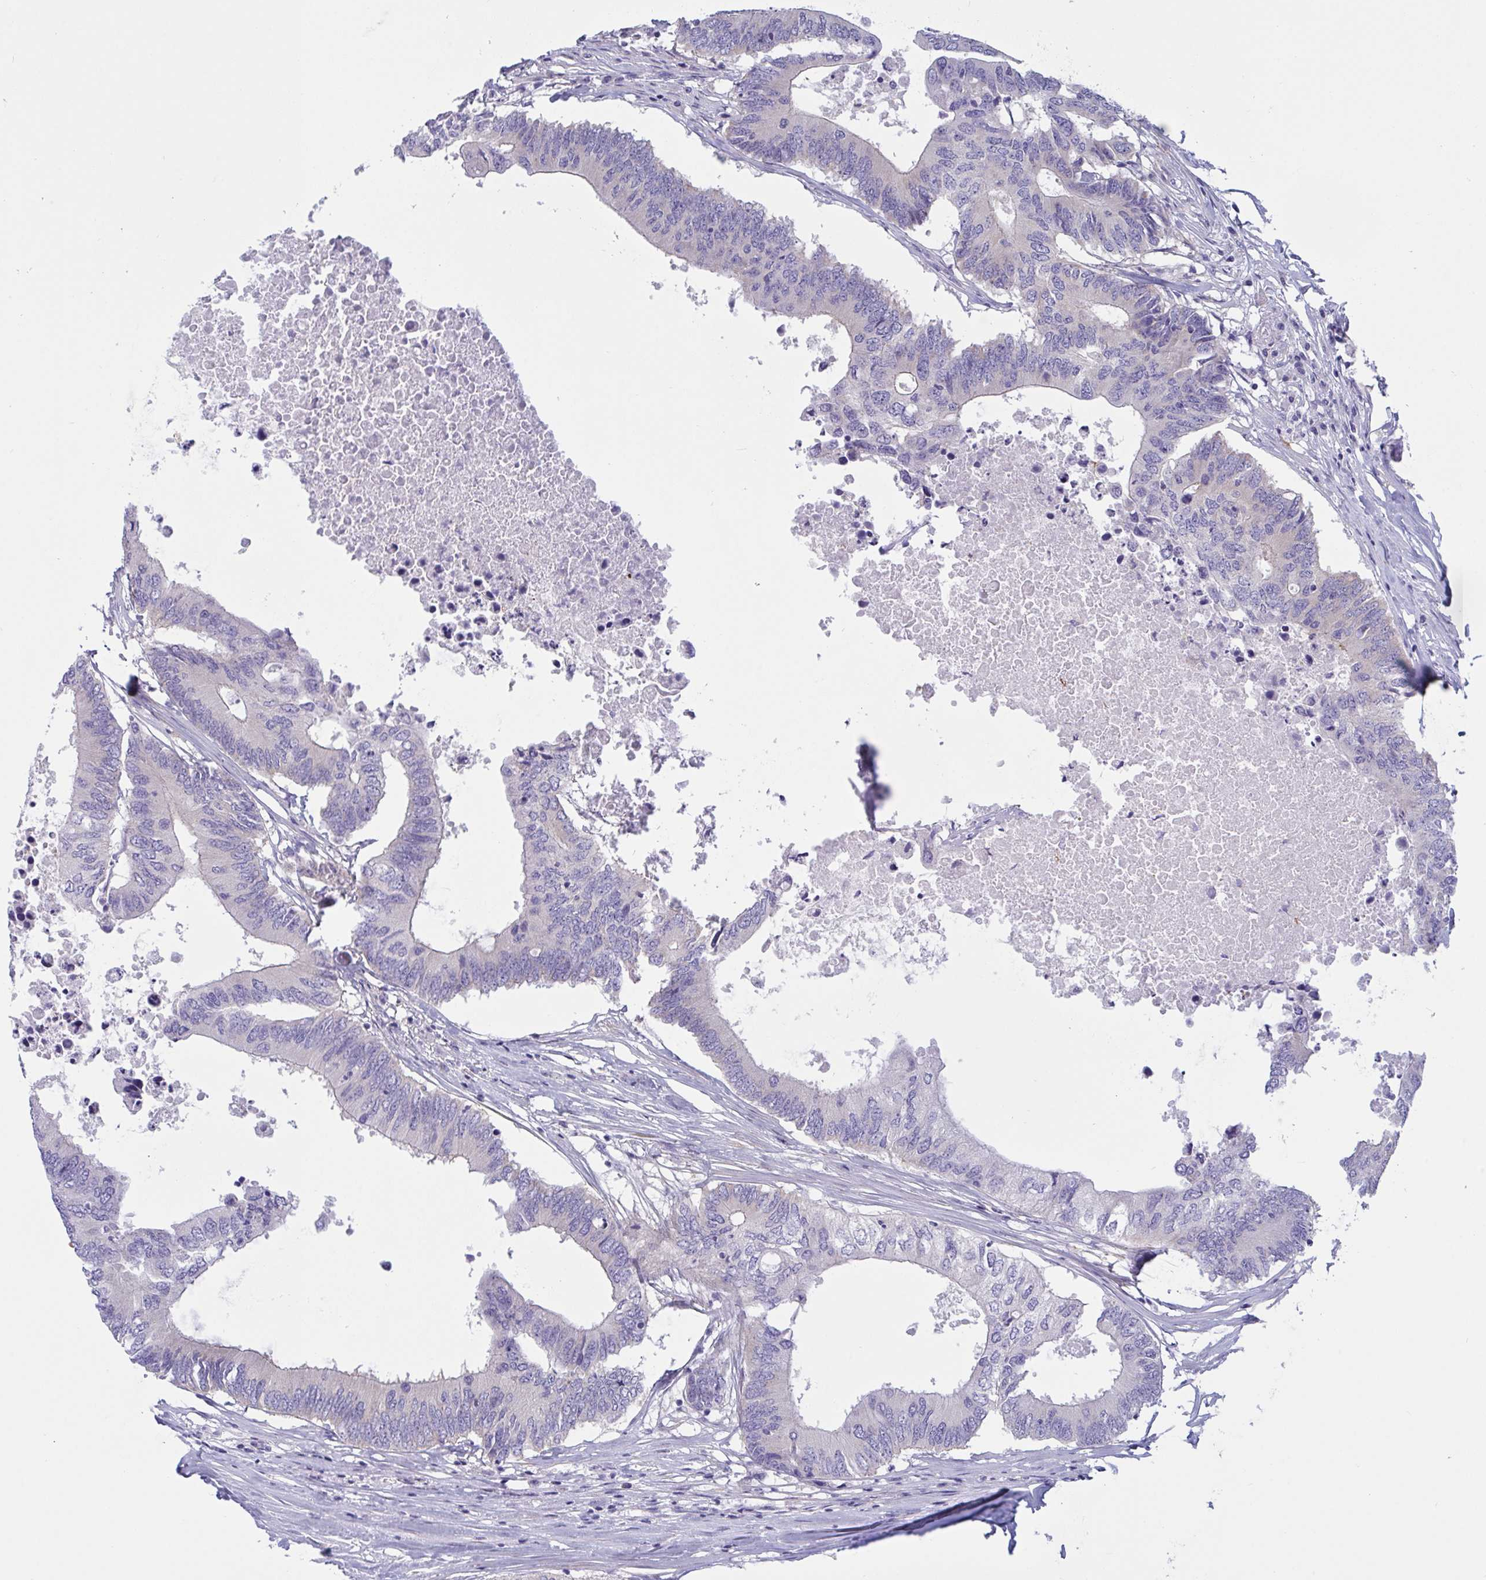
{"staining": {"intensity": "negative", "quantity": "none", "location": "none"}, "tissue": "colorectal cancer", "cell_type": "Tumor cells", "image_type": "cancer", "snomed": [{"axis": "morphology", "description": "Adenocarcinoma, NOS"}, {"axis": "topography", "description": "Colon"}], "caption": "Tumor cells show no significant positivity in adenocarcinoma (colorectal). Brightfield microscopy of immunohistochemistry stained with DAB (brown) and hematoxylin (blue), captured at high magnification.", "gene": "OXLD1", "patient": {"sex": "male", "age": 71}}